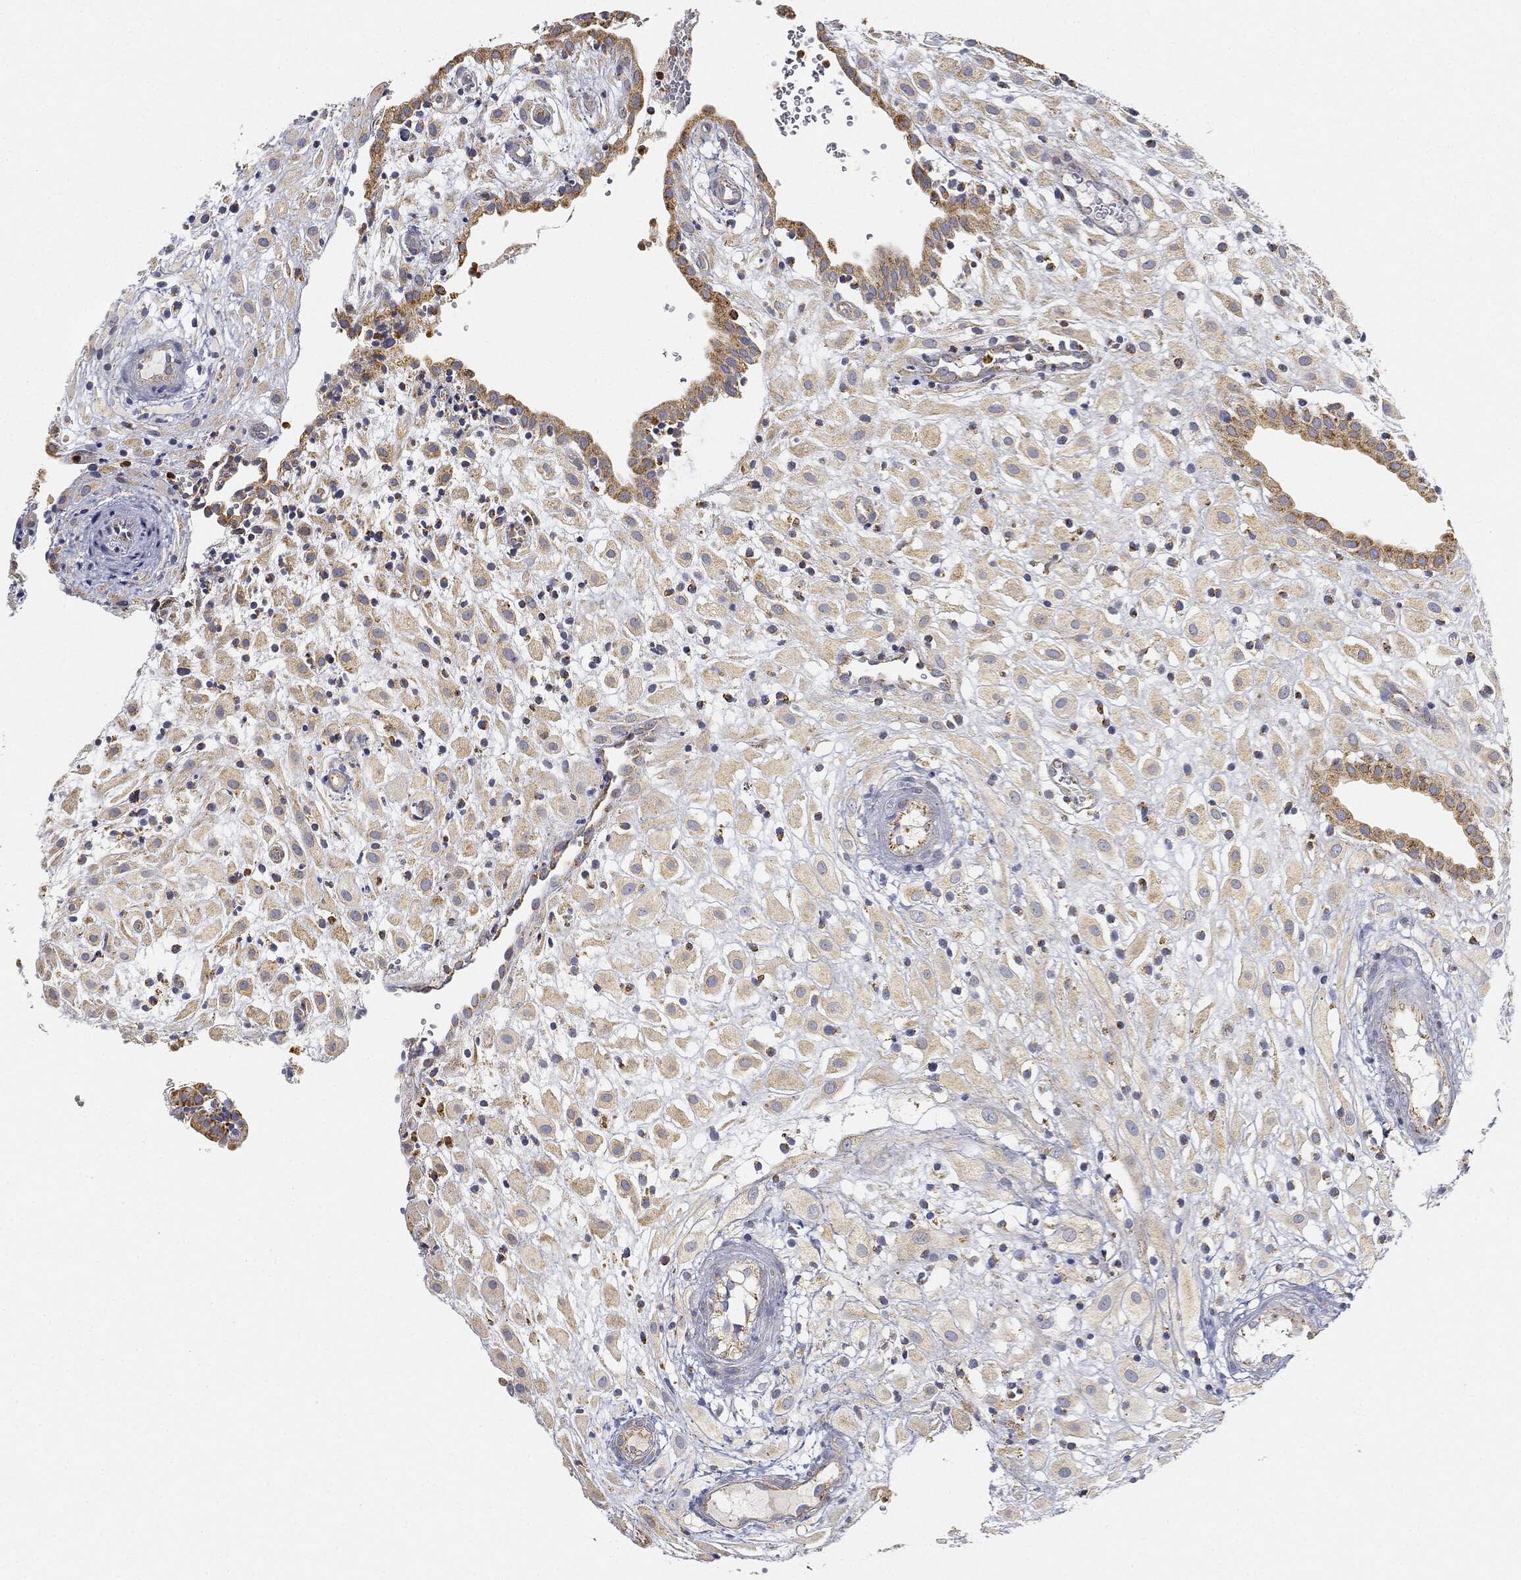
{"staining": {"intensity": "weak", "quantity": ">75%", "location": "cytoplasmic/membranous"}, "tissue": "placenta", "cell_type": "Decidual cells", "image_type": "normal", "snomed": [{"axis": "morphology", "description": "Normal tissue, NOS"}, {"axis": "topography", "description": "Placenta"}], "caption": "Placenta was stained to show a protein in brown. There is low levels of weak cytoplasmic/membranous expression in approximately >75% of decidual cells. Nuclei are stained in blue.", "gene": "CAPN15", "patient": {"sex": "female", "age": 24}}